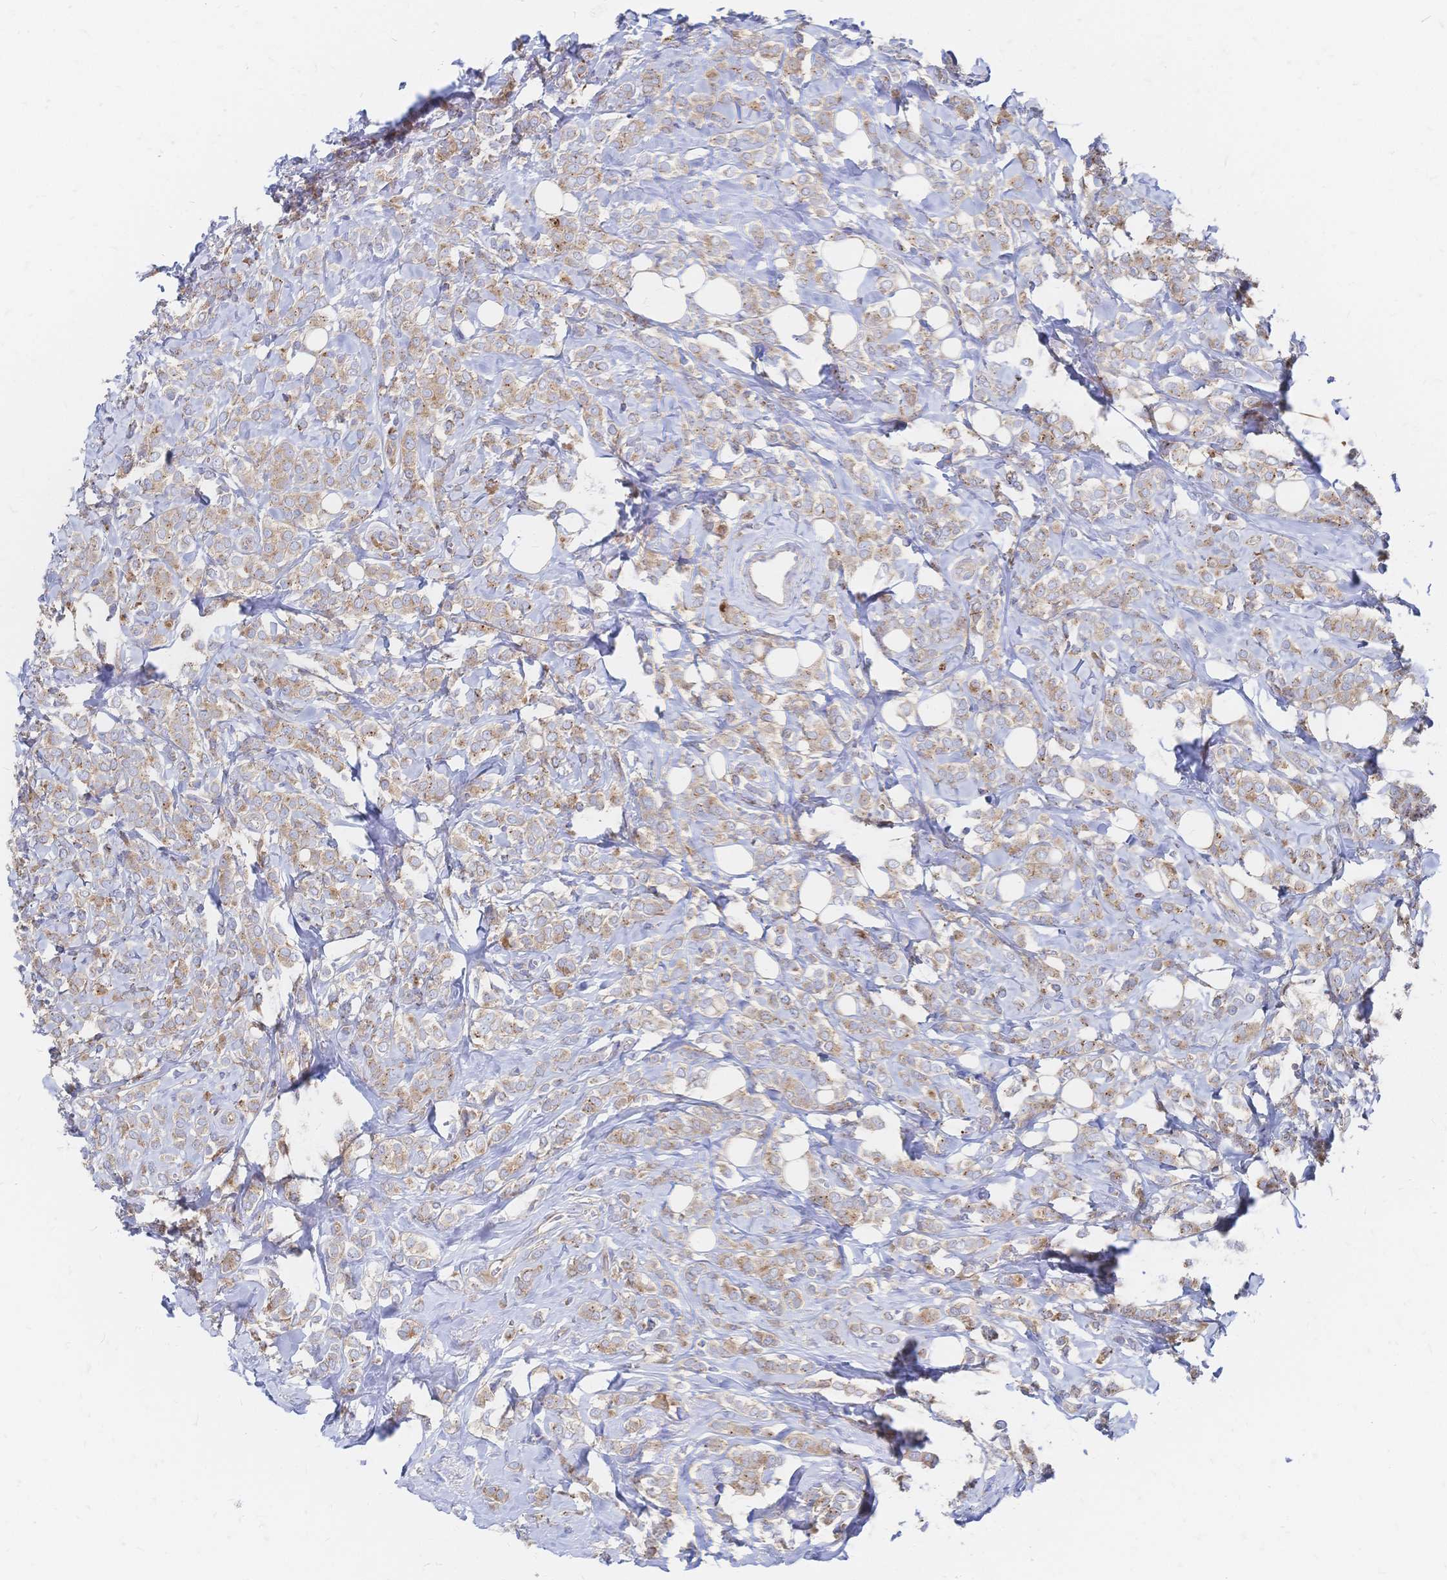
{"staining": {"intensity": "weak", "quantity": ">75%", "location": "cytoplasmic/membranous"}, "tissue": "breast cancer", "cell_type": "Tumor cells", "image_type": "cancer", "snomed": [{"axis": "morphology", "description": "Lobular carcinoma"}, {"axis": "topography", "description": "Breast"}], "caption": "A brown stain highlights weak cytoplasmic/membranous staining of a protein in human breast cancer tumor cells. (Brightfield microscopy of DAB IHC at high magnification).", "gene": "SORBS1", "patient": {"sex": "female", "age": 49}}